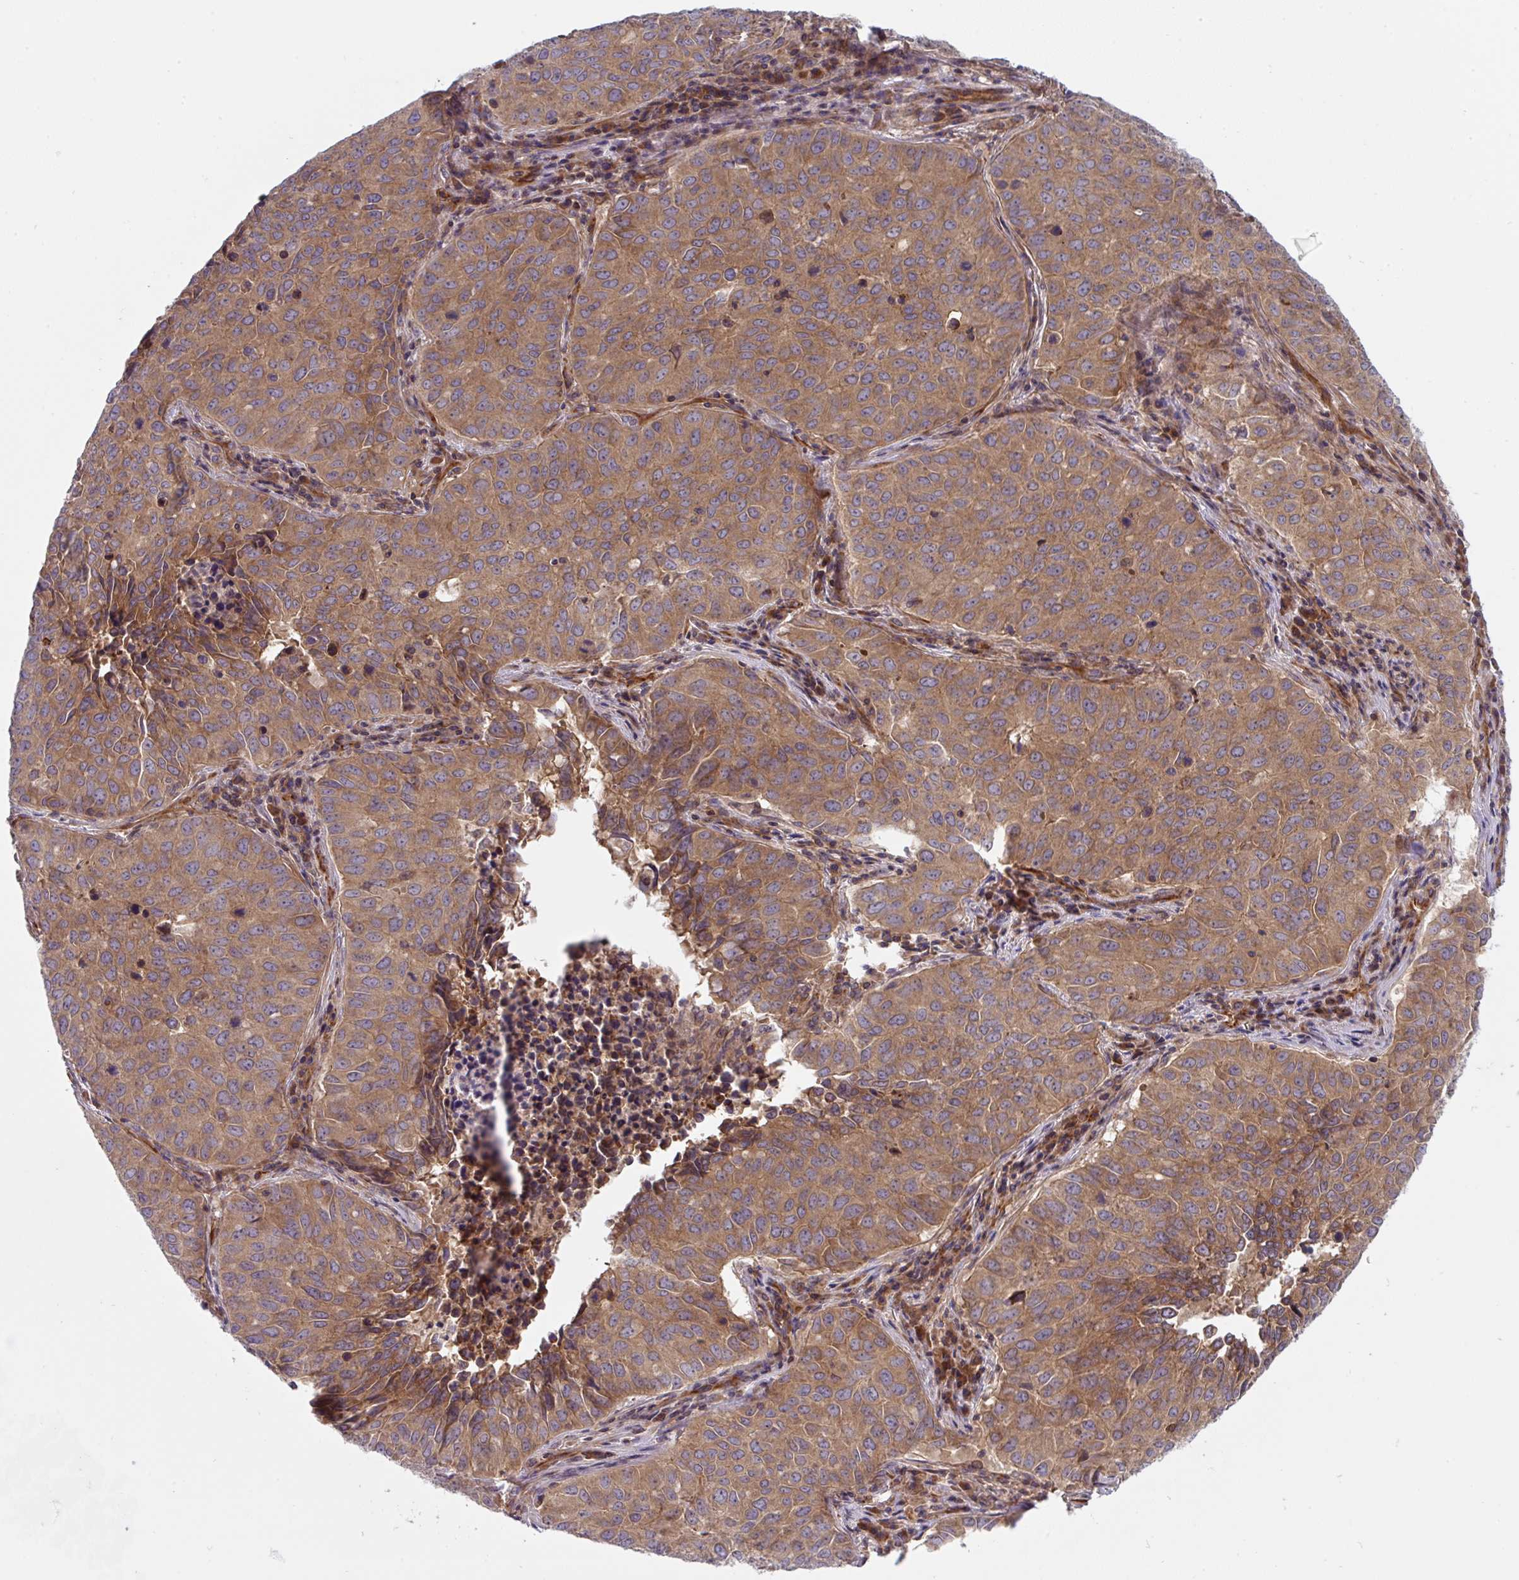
{"staining": {"intensity": "moderate", "quantity": ">75%", "location": "cytoplasmic/membranous"}, "tissue": "lung cancer", "cell_type": "Tumor cells", "image_type": "cancer", "snomed": [{"axis": "morphology", "description": "Adenocarcinoma, NOS"}, {"axis": "topography", "description": "Lung"}], "caption": "Immunohistochemical staining of human lung cancer (adenocarcinoma) demonstrates medium levels of moderate cytoplasmic/membranous expression in about >75% of tumor cells.", "gene": "APOBEC3D", "patient": {"sex": "female", "age": 50}}